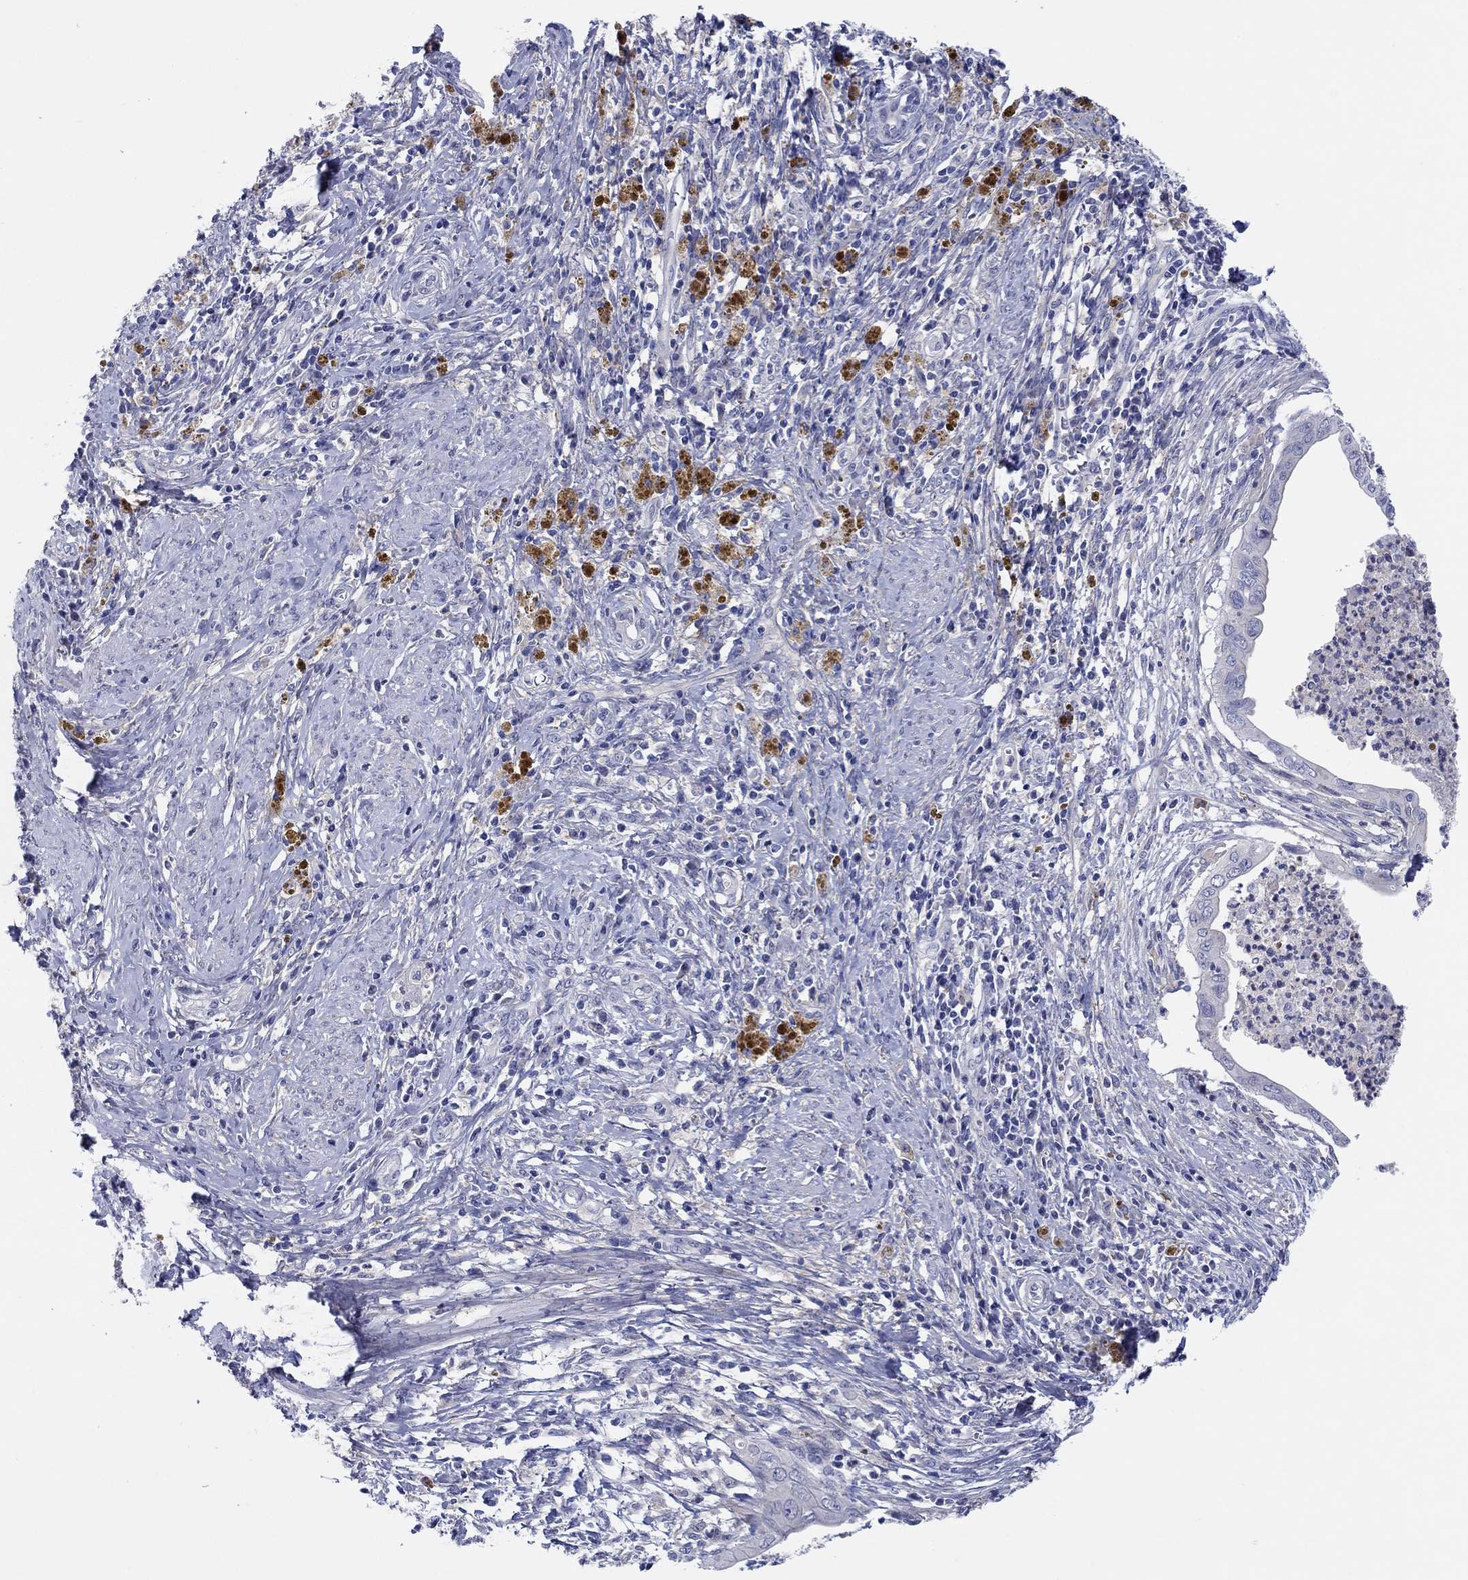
{"staining": {"intensity": "negative", "quantity": "none", "location": "none"}, "tissue": "cervical cancer", "cell_type": "Tumor cells", "image_type": "cancer", "snomed": [{"axis": "morphology", "description": "Adenocarcinoma, NOS"}, {"axis": "topography", "description": "Cervix"}], "caption": "IHC of adenocarcinoma (cervical) displays no expression in tumor cells.", "gene": "HDC", "patient": {"sex": "female", "age": 42}}